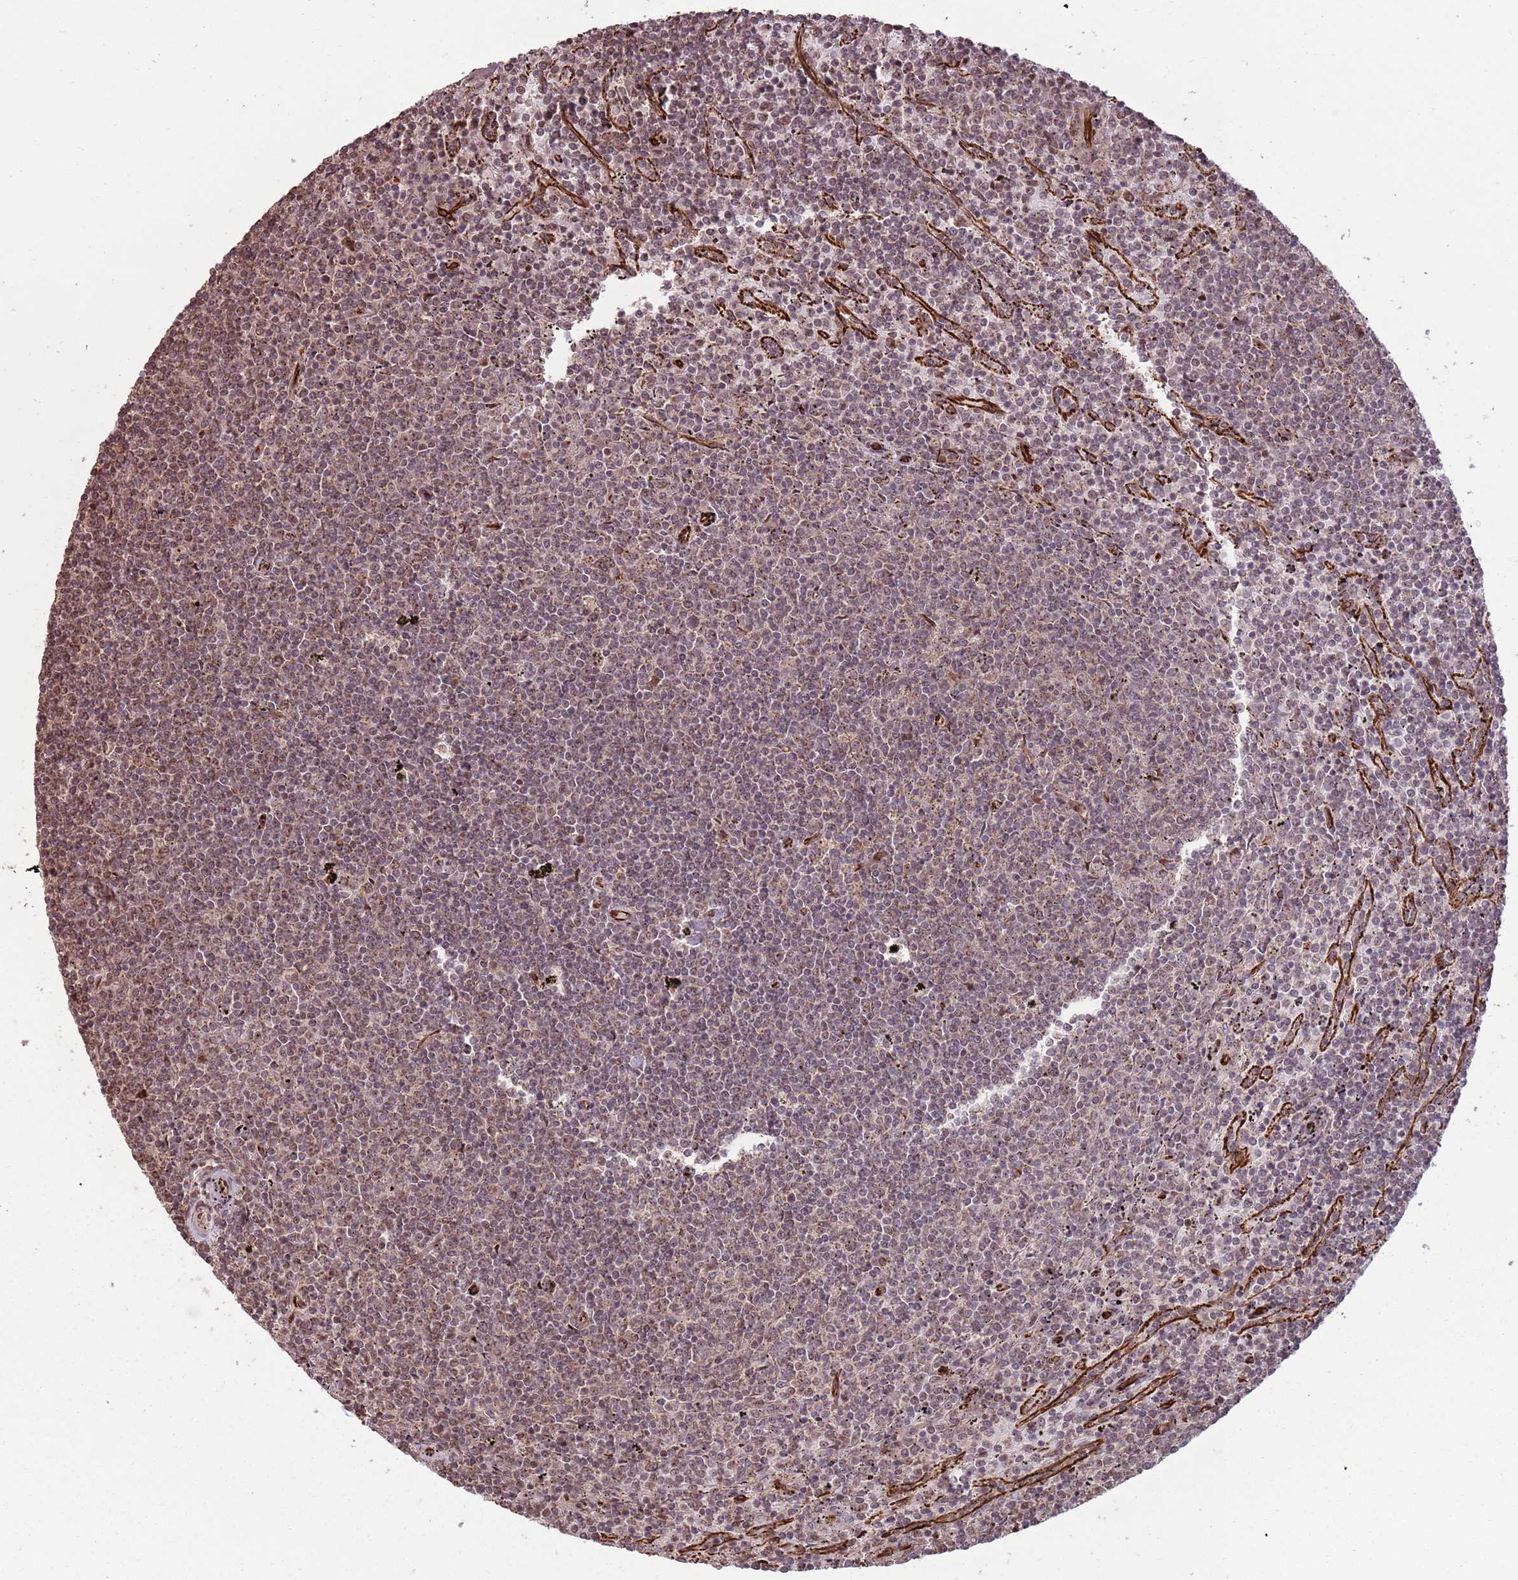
{"staining": {"intensity": "moderate", "quantity": "<25%", "location": "nuclear"}, "tissue": "lymphoma", "cell_type": "Tumor cells", "image_type": "cancer", "snomed": [{"axis": "morphology", "description": "Malignant lymphoma, non-Hodgkin's type, Low grade"}, {"axis": "topography", "description": "Spleen"}], "caption": "Human malignant lymphoma, non-Hodgkin's type (low-grade) stained with a brown dye reveals moderate nuclear positive expression in about <25% of tumor cells.", "gene": "ADAMTS3", "patient": {"sex": "female", "age": 50}}